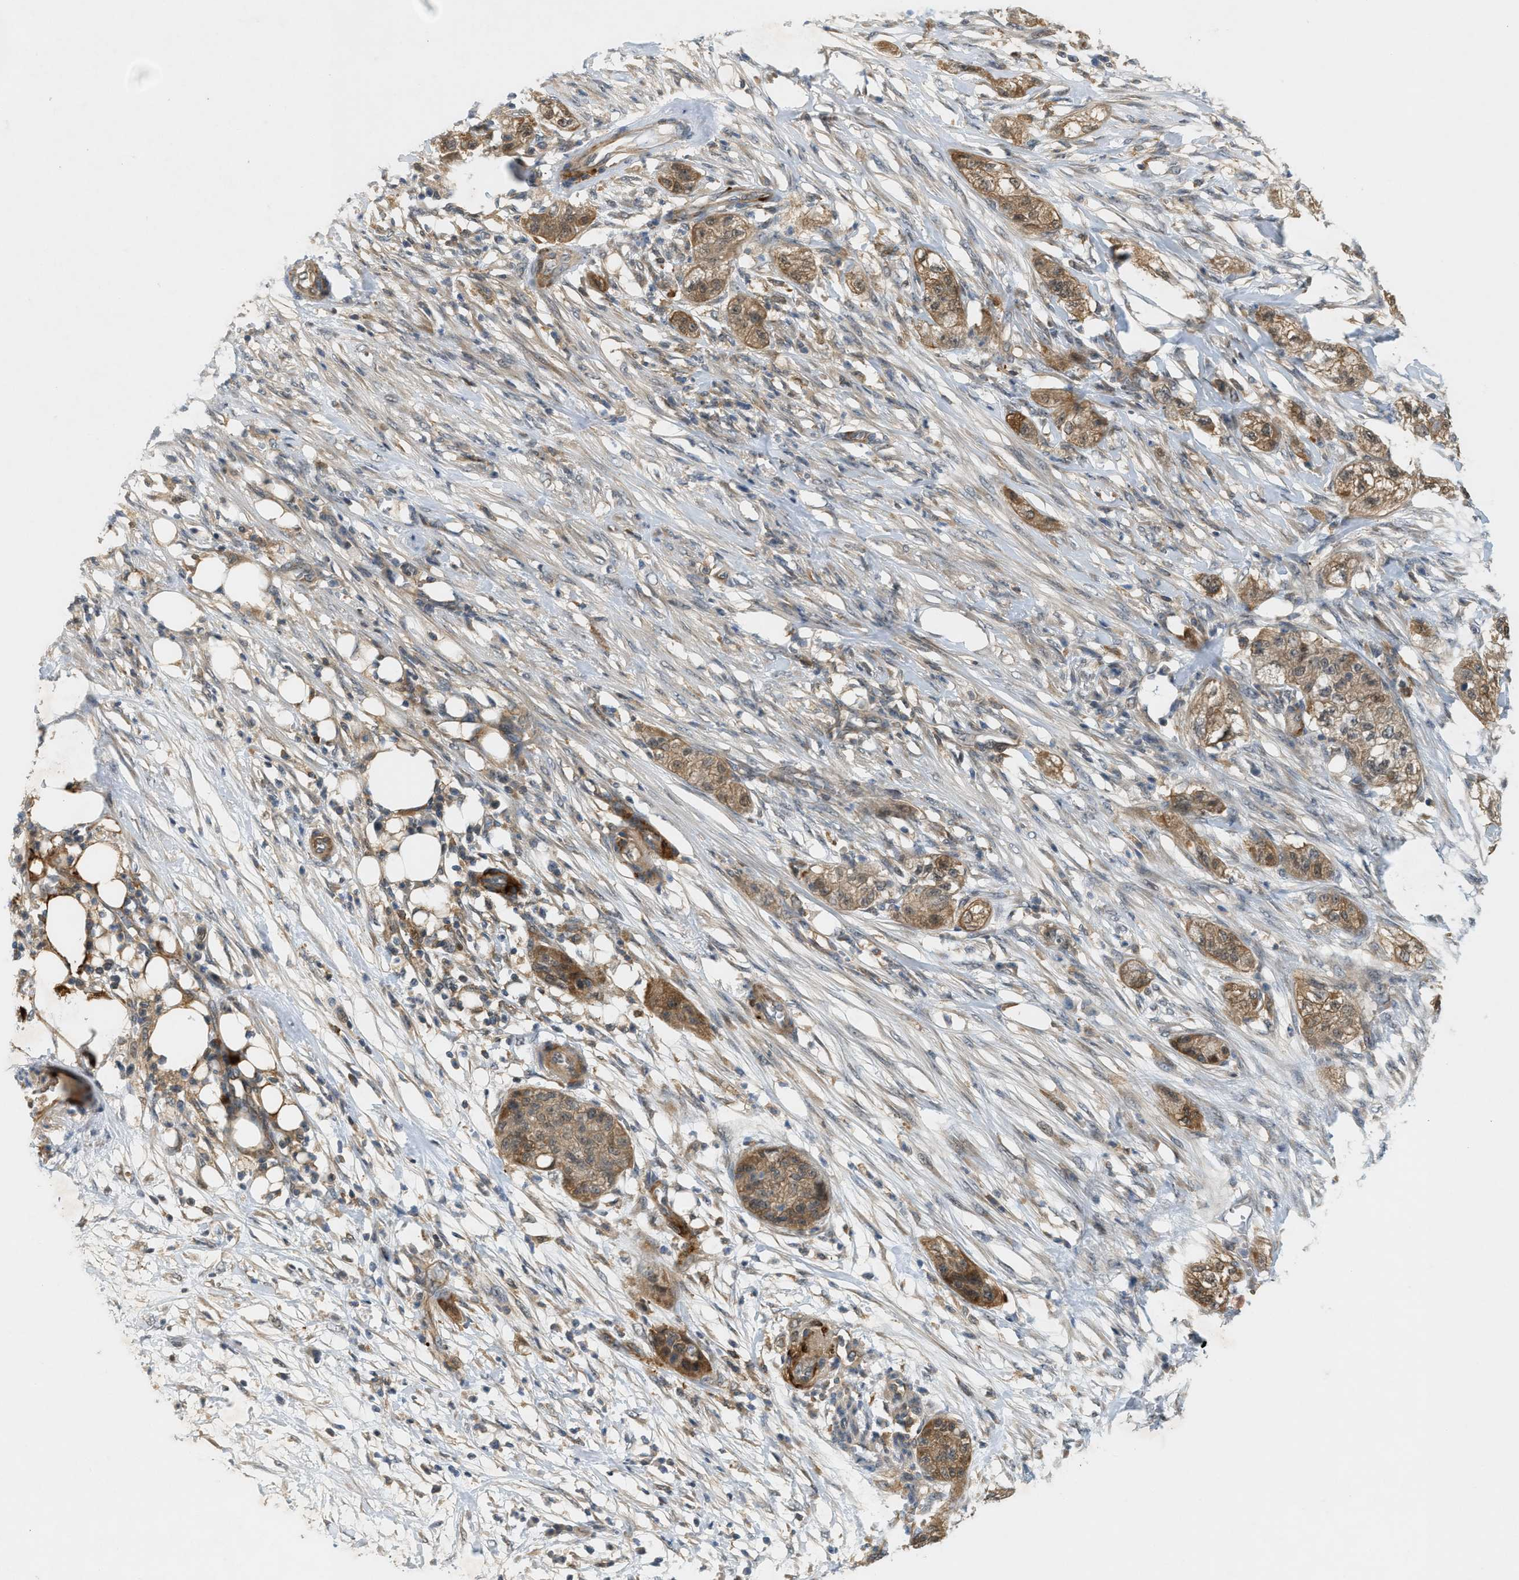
{"staining": {"intensity": "moderate", "quantity": ">75%", "location": "cytoplasmic/membranous"}, "tissue": "pancreatic cancer", "cell_type": "Tumor cells", "image_type": "cancer", "snomed": [{"axis": "morphology", "description": "Adenocarcinoma, NOS"}, {"axis": "topography", "description": "Pancreas"}], "caption": "A photomicrograph of human pancreatic cancer (adenocarcinoma) stained for a protein reveals moderate cytoplasmic/membranous brown staining in tumor cells.", "gene": "PDCL3", "patient": {"sex": "female", "age": 78}}